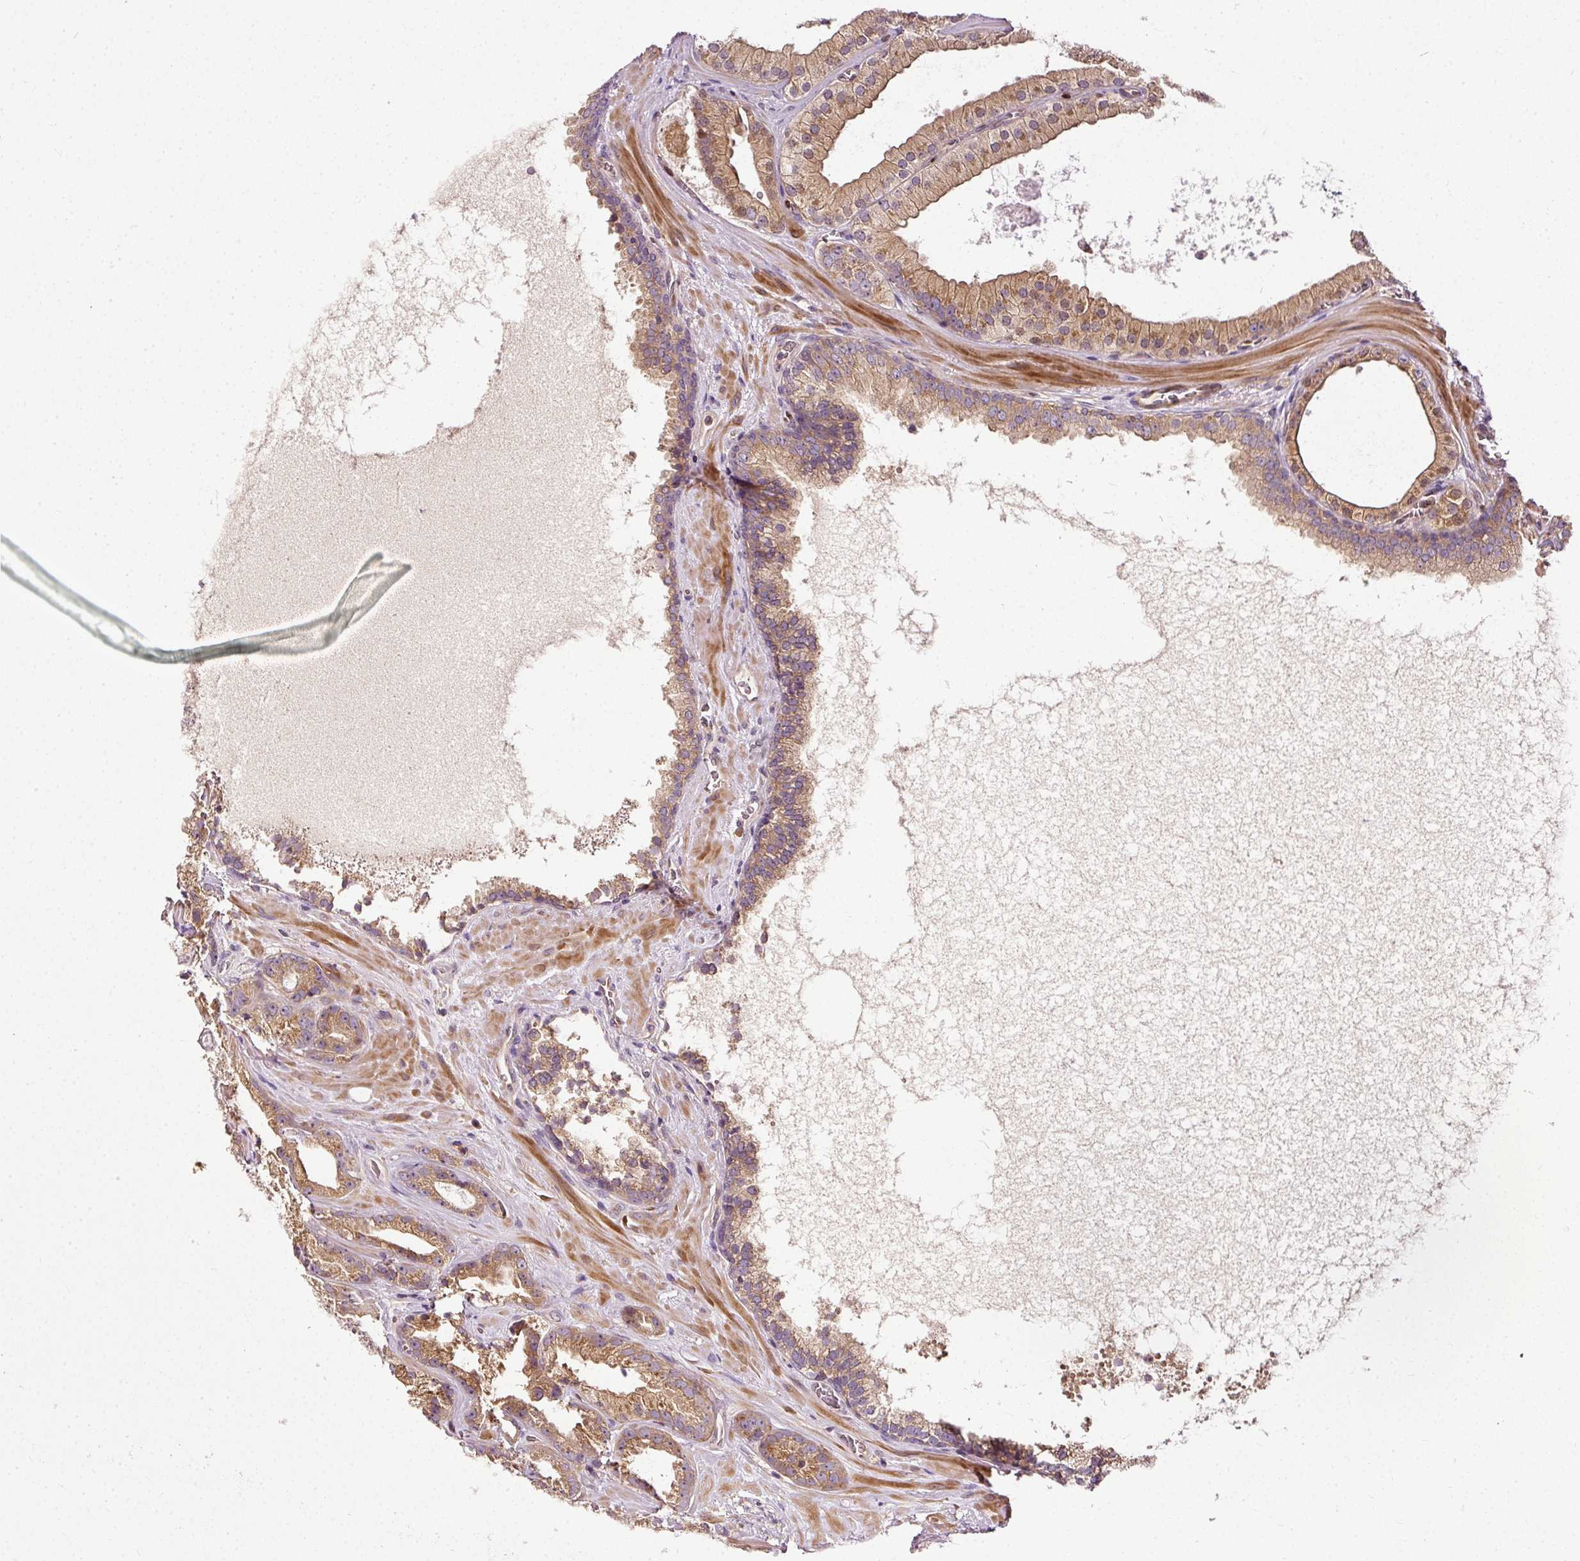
{"staining": {"intensity": "moderate", "quantity": ">75%", "location": "cytoplasmic/membranous,nuclear"}, "tissue": "prostate cancer", "cell_type": "Tumor cells", "image_type": "cancer", "snomed": [{"axis": "morphology", "description": "Adenocarcinoma, High grade"}, {"axis": "topography", "description": "Prostate"}], "caption": "DAB immunohistochemical staining of prostate cancer (high-grade adenocarcinoma) shows moderate cytoplasmic/membranous and nuclear protein staining in approximately >75% of tumor cells. (Stains: DAB (3,3'-diaminobenzidine) in brown, nuclei in blue, Microscopy: brightfield microscopy at high magnification).", "gene": "NAPA", "patient": {"sex": "male", "age": 68}}